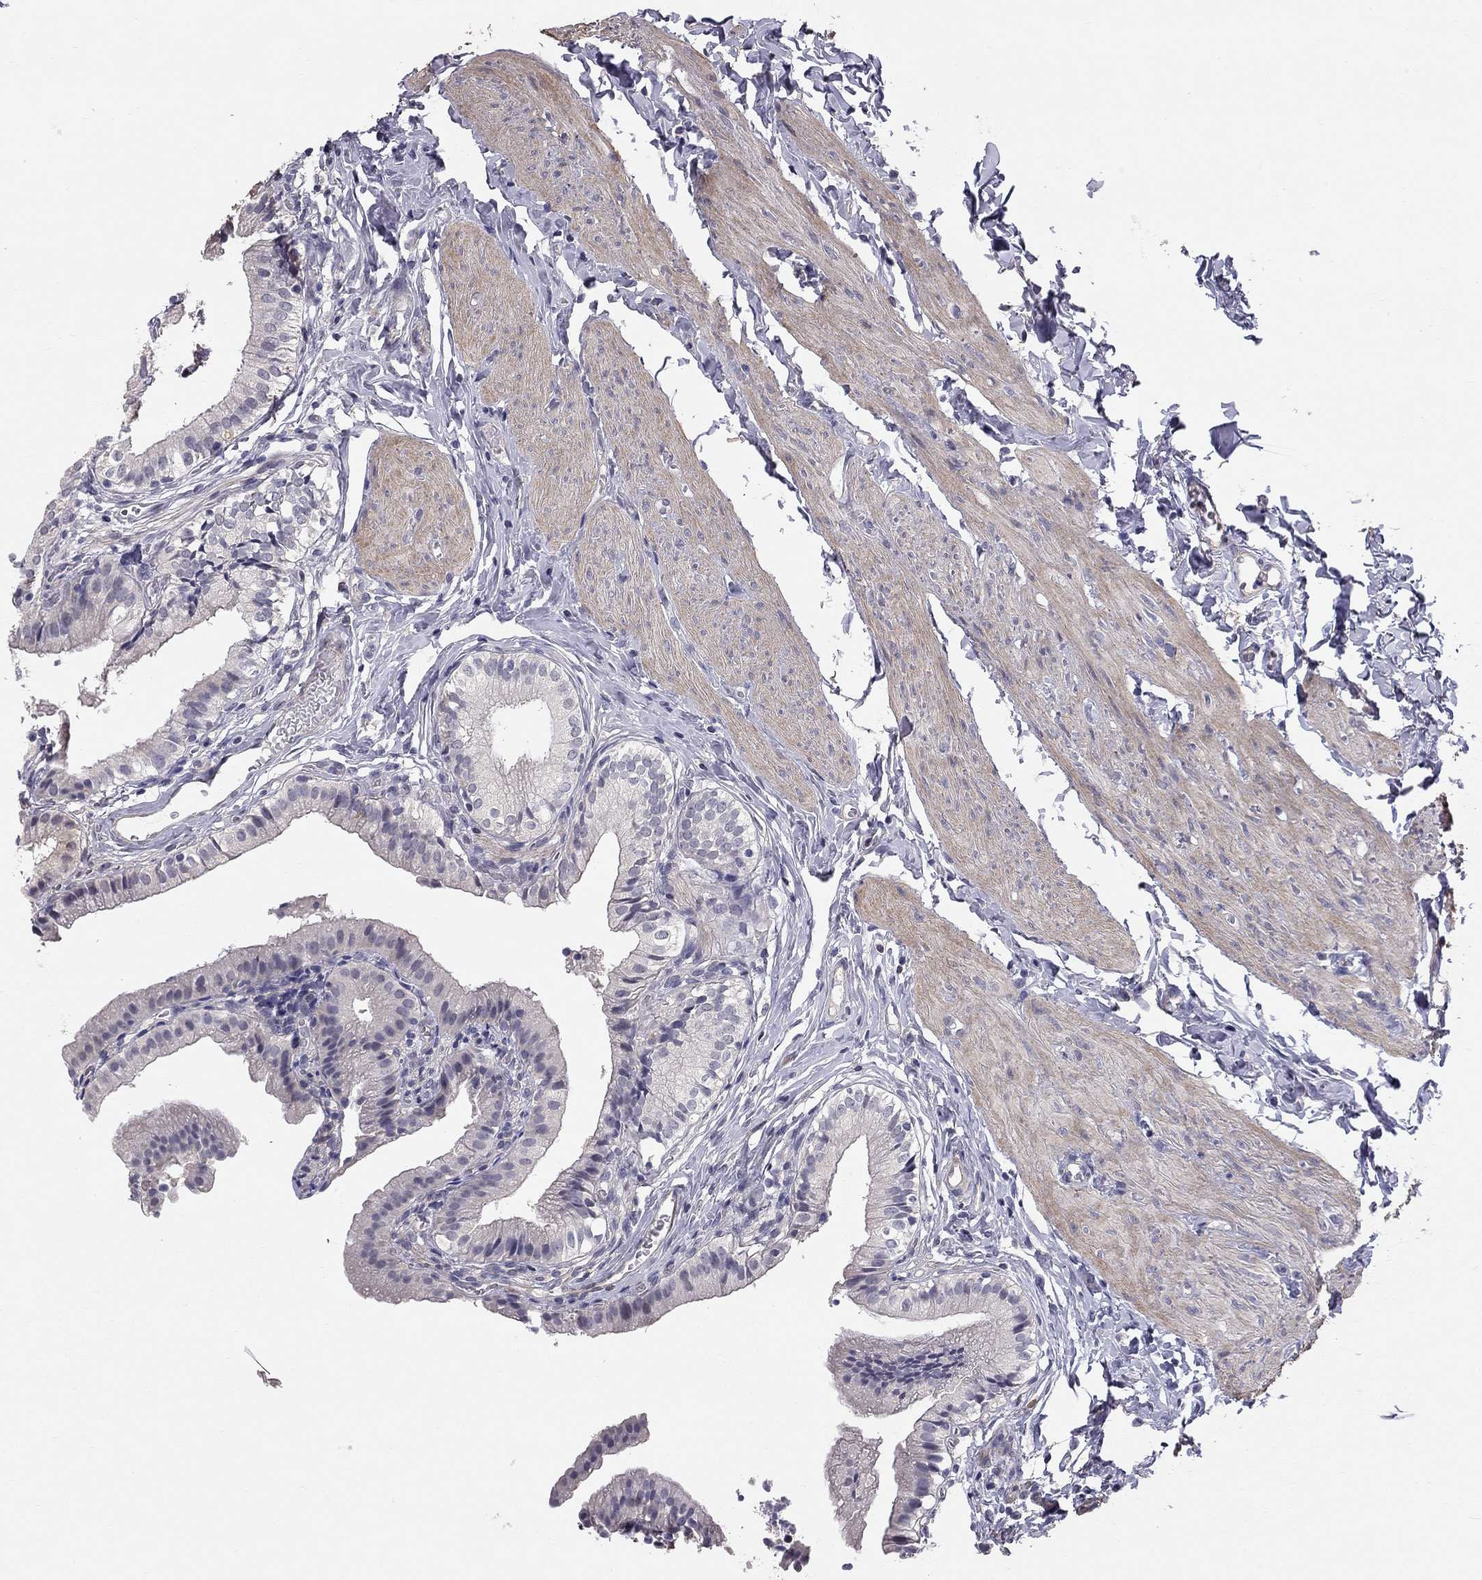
{"staining": {"intensity": "negative", "quantity": "none", "location": "none"}, "tissue": "gallbladder", "cell_type": "Glandular cells", "image_type": "normal", "snomed": [{"axis": "morphology", "description": "Normal tissue, NOS"}, {"axis": "topography", "description": "Gallbladder"}], "caption": "Immunohistochemistry (IHC) image of normal gallbladder: gallbladder stained with DAB (3,3'-diaminobenzidine) shows no significant protein positivity in glandular cells. (DAB (3,3'-diaminobenzidine) IHC, high magnification).", "gene": "GJB4", "patient": {"sex": "female", "age": 47}}